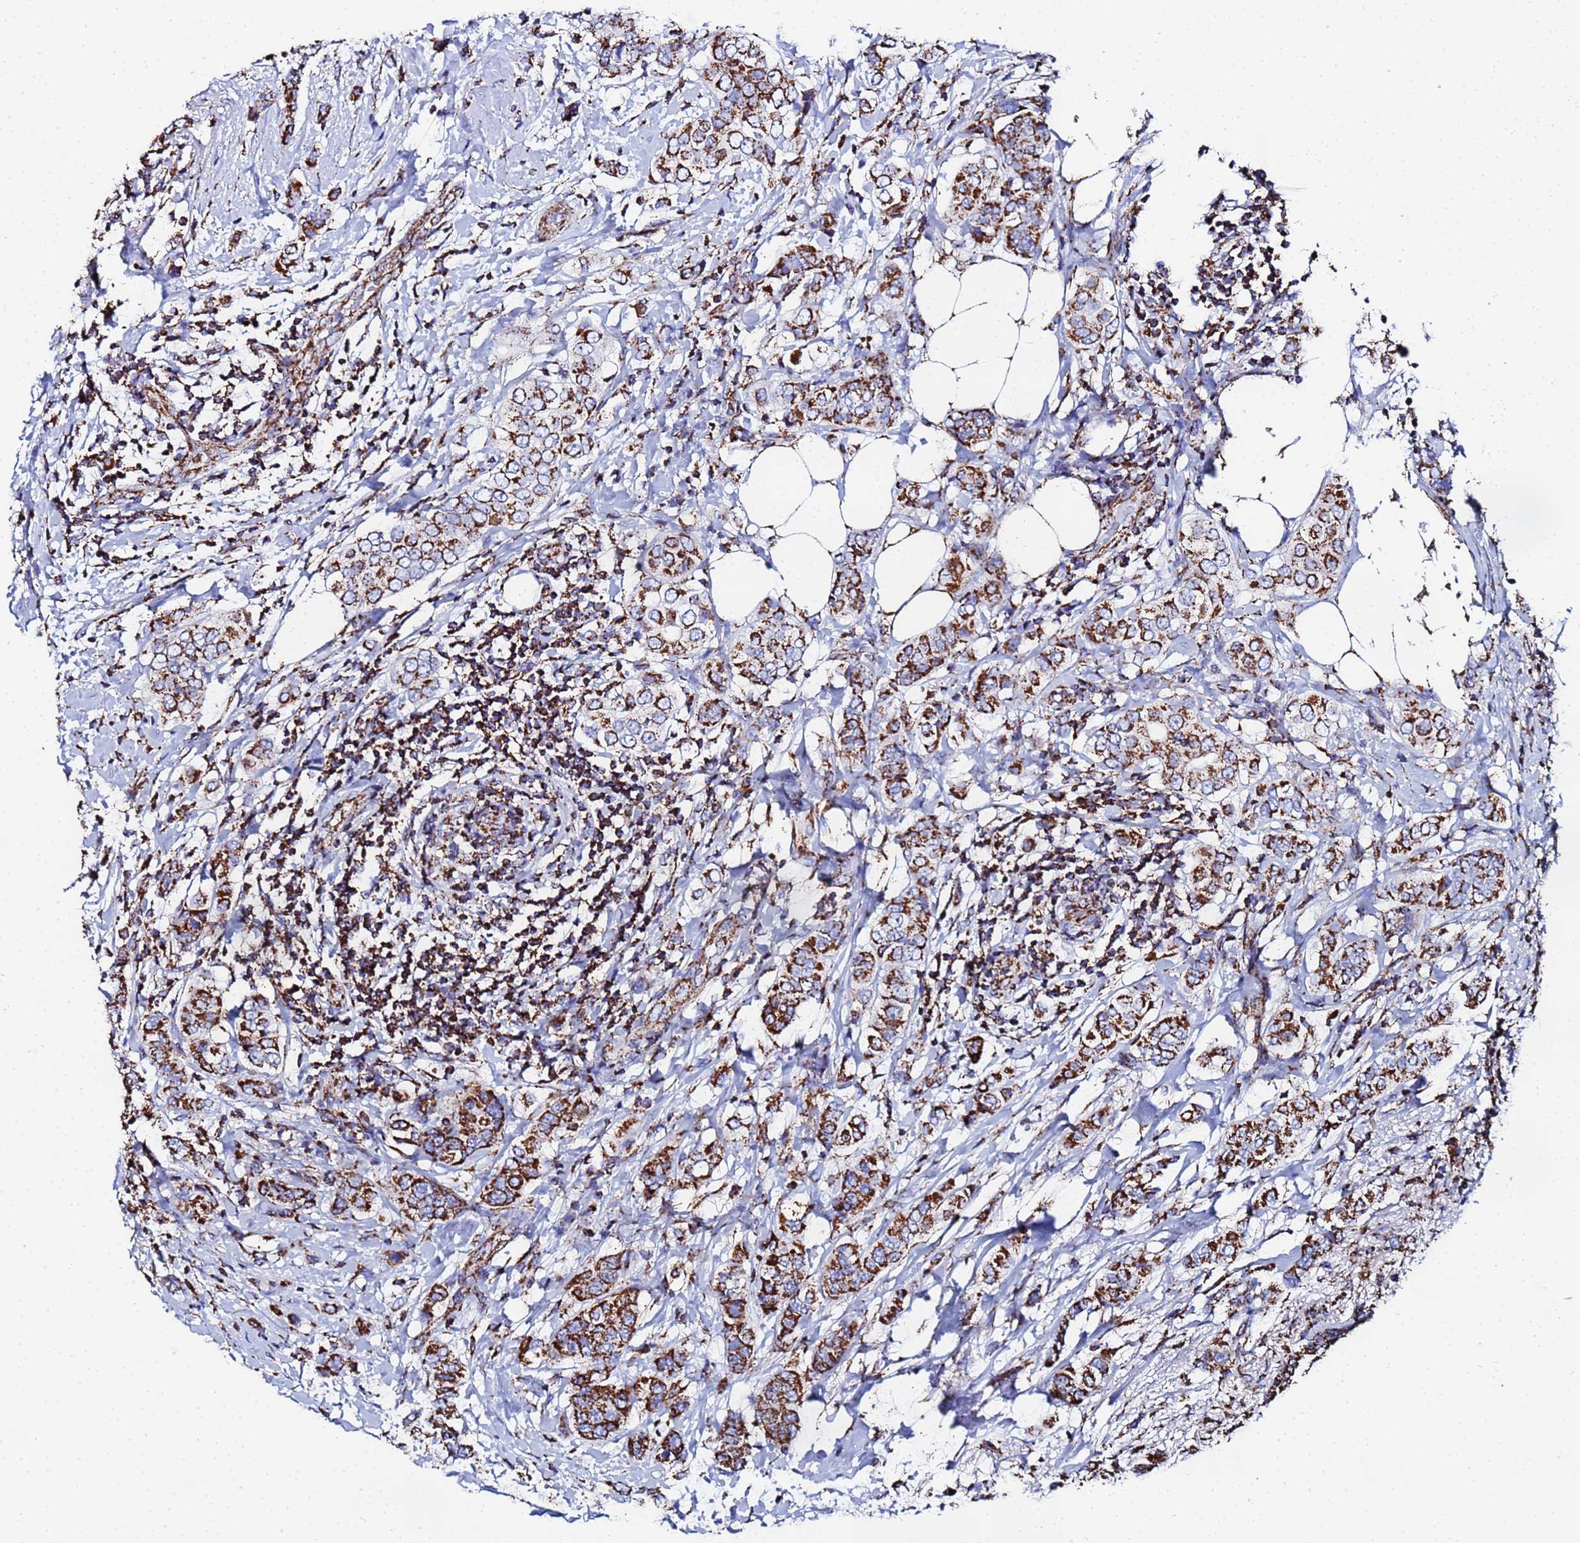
{"staining": {"intensity": "strong", "quantity": ">75%", "location": "cytoplasmic/membranous"}, "tissue": "breast cancer", "cell_type": "Tumor cells", "image_type": "cancer", "snomed": [{"axis": "morphology", "description": "Lobular carcinoma"}, {"axis": "topography", "description": "Breast"}], "caption": "A photomicrograph of human breast cancer stained for a protein exhibits strong cytoplasmic/membranous brown staining in tumor cells.", "gene": "GLUD1", "patient": {"sex": "female", "age": 51}}